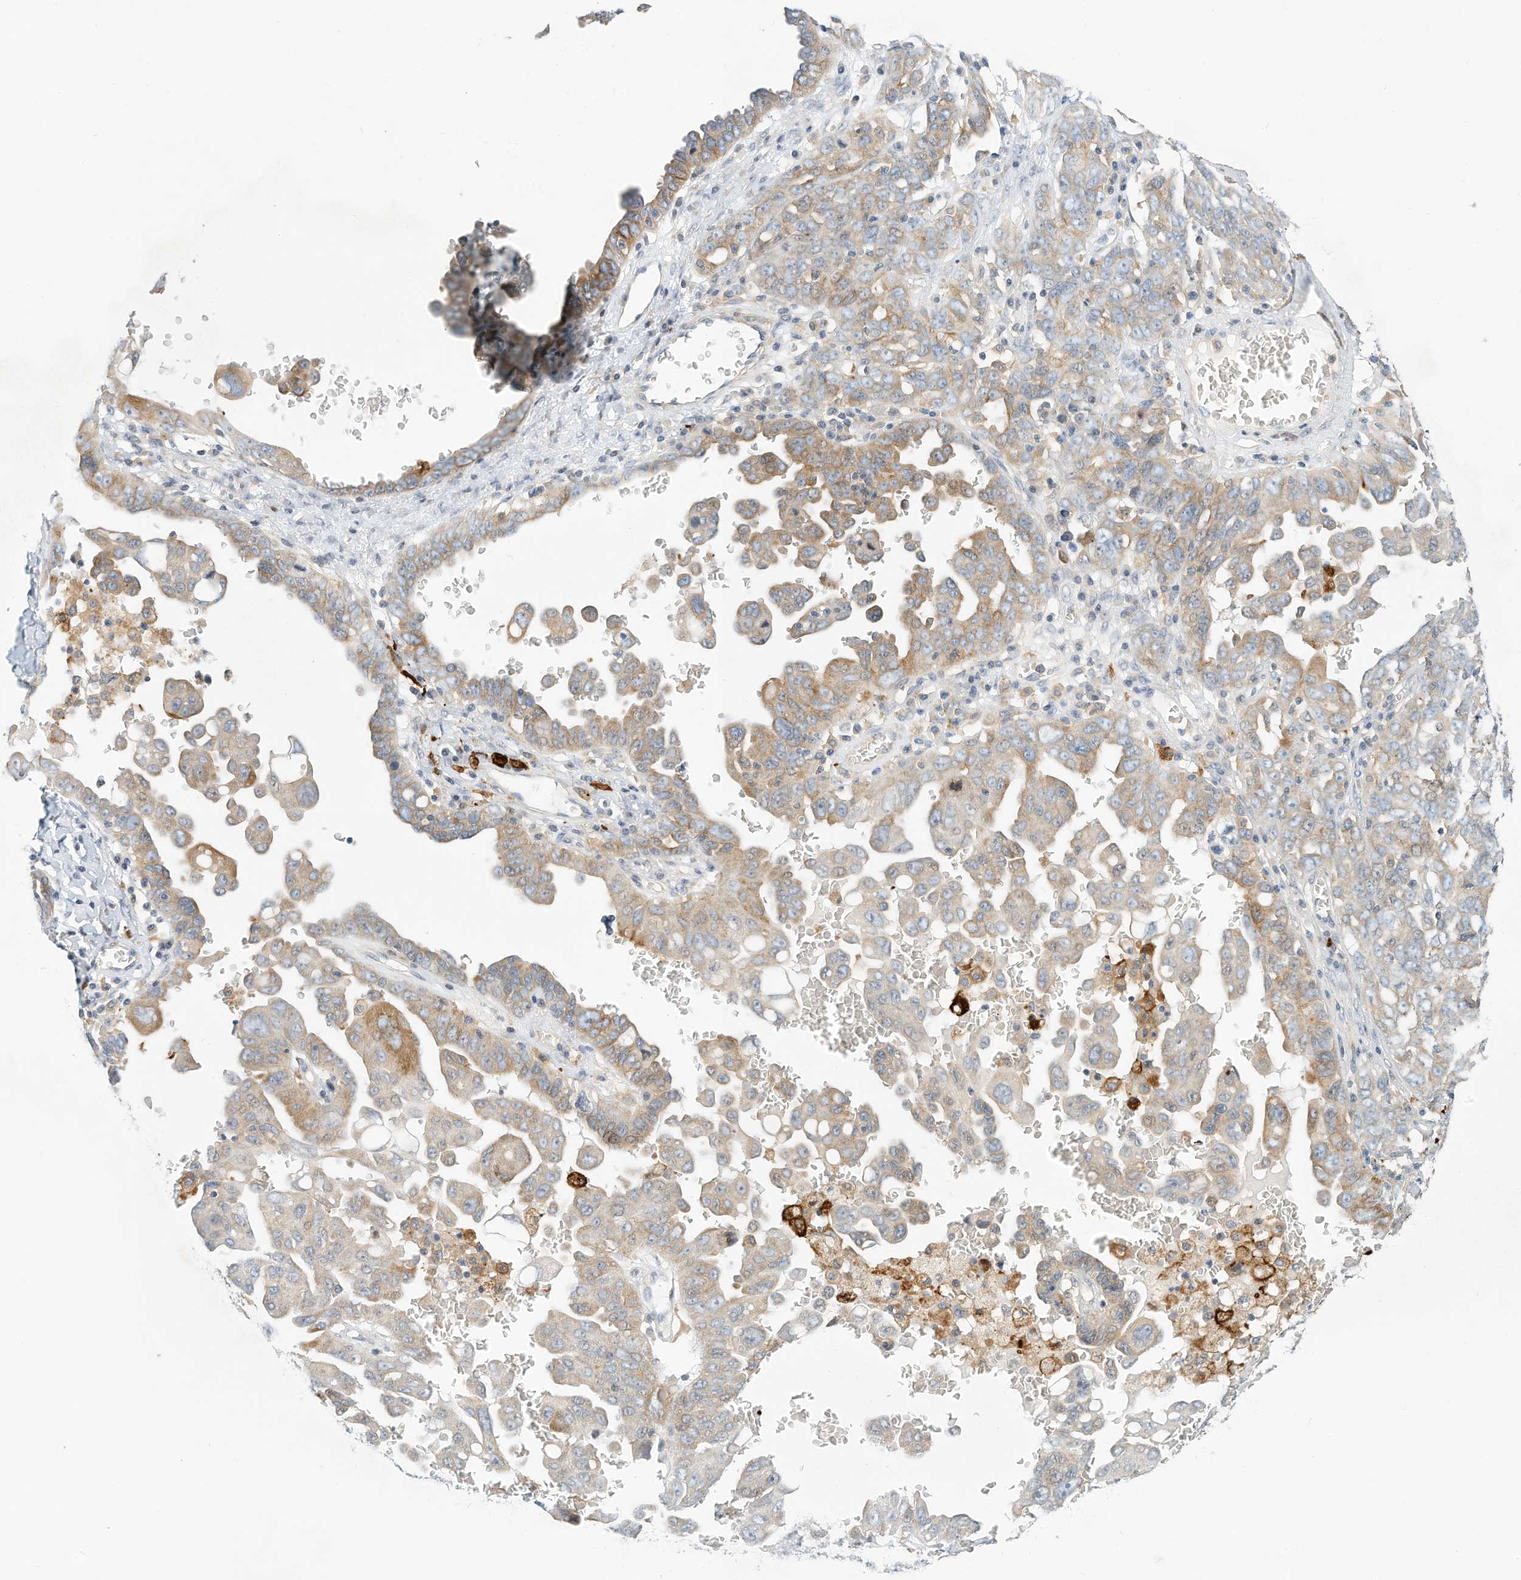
{"staining": {"intensity": "moderate", "quantity": "25%-75%", "location": "cytoplasmic/membranous"}, "tissue": "ovarian cancer", "cell_type": "Tumor cells", "image_type": "cancer", "snomed": [{"axis": "morphology", "description": "Carcinoma, endometroid"}, {"axis": "topography", "description": "Ovary"}], "caption": "Immunohistochemical staining of ovarian endometroid carcinoma reveals moderate cytoplasmic/membranous protein positivity in about 25%-75% of tumor cells.", "gene": "MICAL1", "patient": {"sex": "female", "age": 62}}